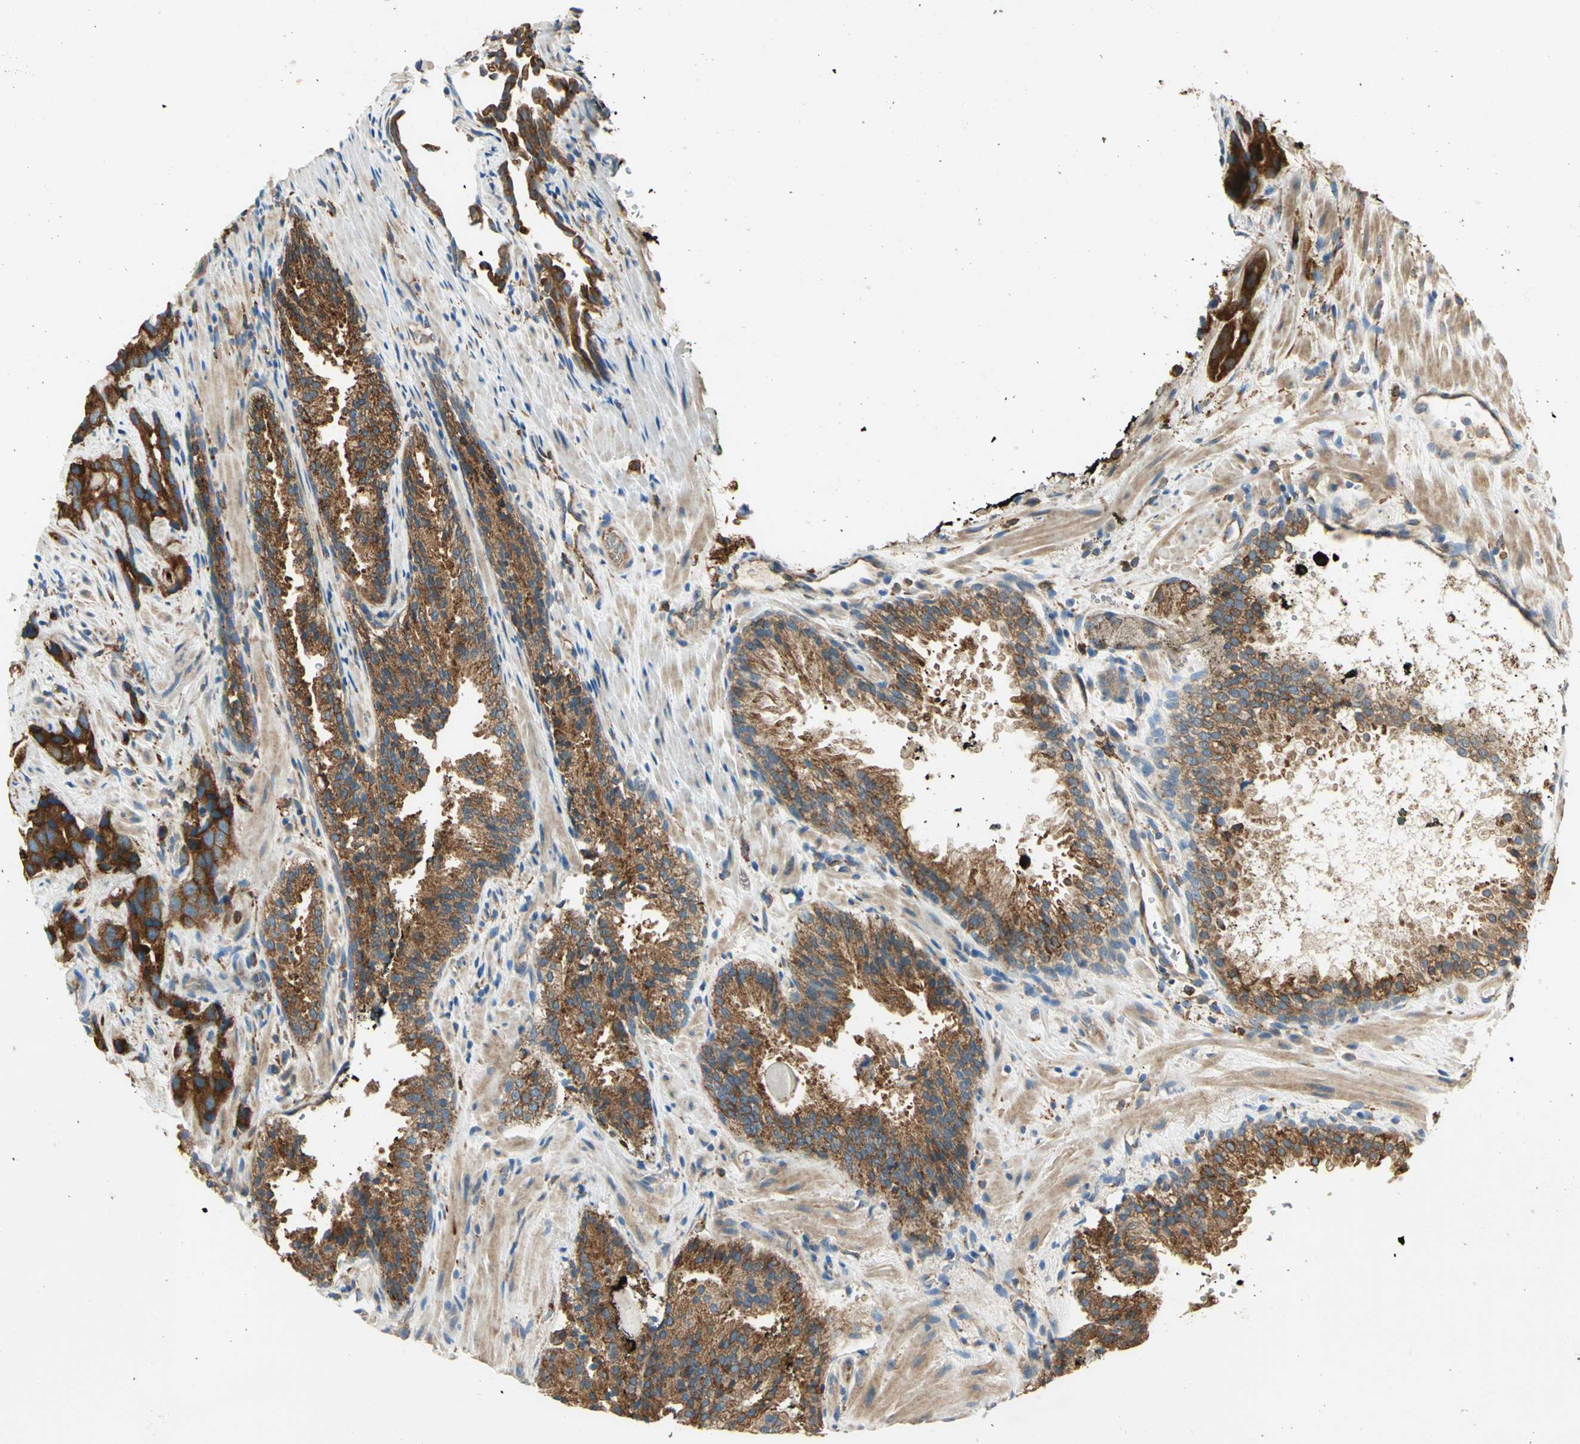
{"staining": {"intensity": "strong", "quantity": ">75%", "location": "cytoplasmic/membranous"}, "tissue": "prostate cancer", "cell_type": "Tumor cells", "image_type": "cancer", "snomed": [{"axis": "morphology", "description": "Adenocarcinoma, High grade"}, {"axis": "topography", "description": "Prostate"}], "caption": "Protein analysis of prostate high-grade adenocarcinoma tissue demonstrates strong cytoplasmic/membranous expression in about >75% of tumor cells. Ihc stains the protein in brown and the nuclei are stained blue.", "gene": "PDIA4", "patient": {"sex": "male", "age": 58}}